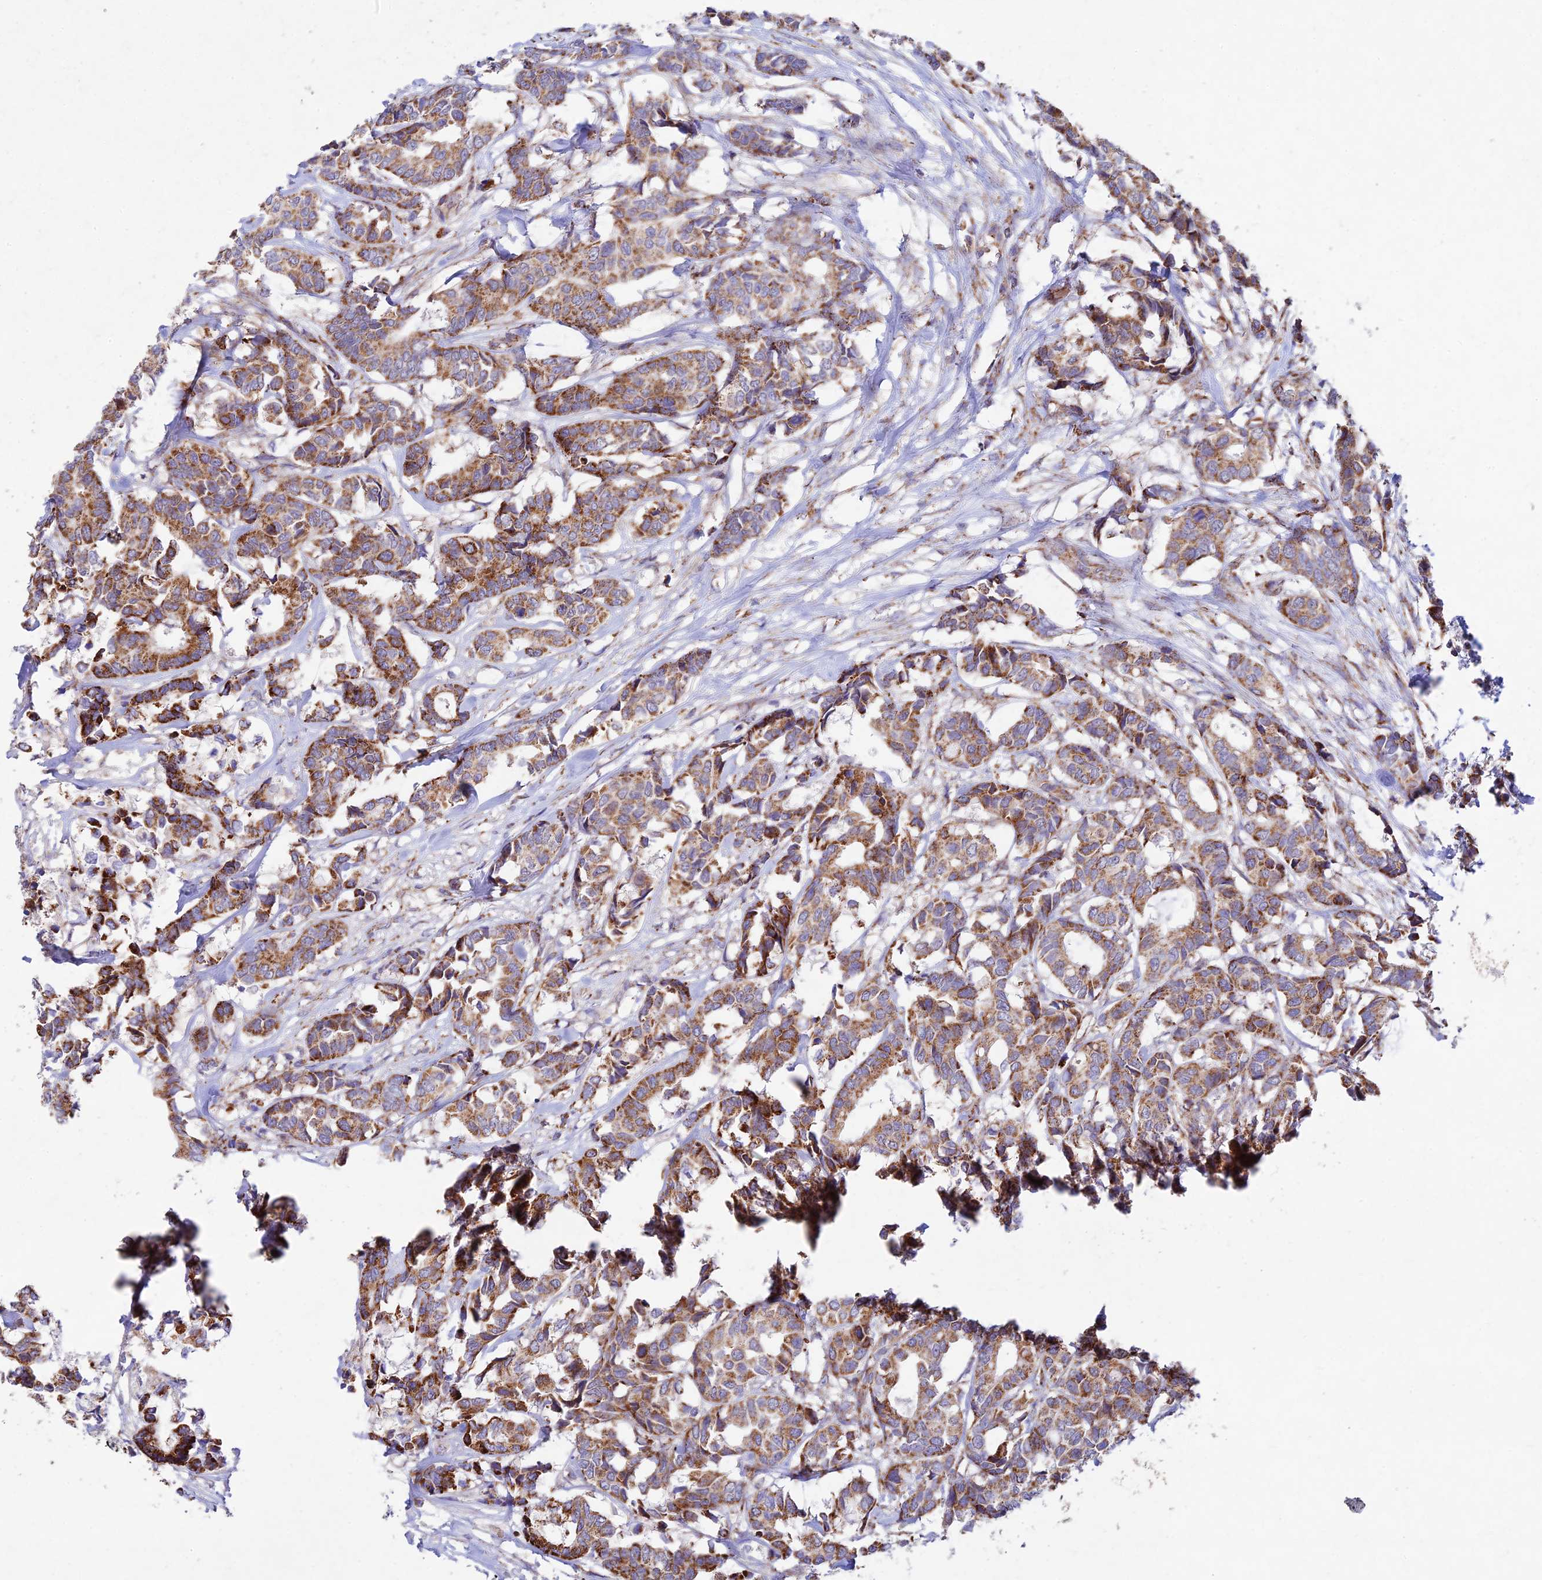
{"staining": {"intensity": "moderate", "quantity": ">75%", "location": "cytoplasmic/membranous"}, "tissue": "breast cancer", "cell_type": "Tumor cells", "image_type": "cancer", "snomed": [{"axis": "morphology", "description": "Normal tissue, NOS"}, {"axis": "morphology", "description": "Duct carcinoma"}, {"axis": "topography", "description": "Breast"}], "caption": "Immunohistochemical staining of human breast cancer reveals moderate cytoplasmic/membranous protein expression in approximately >75% of tumor cells.", "gene": "KHDC3L", "patient": {"sex": "female", "age": 87}}